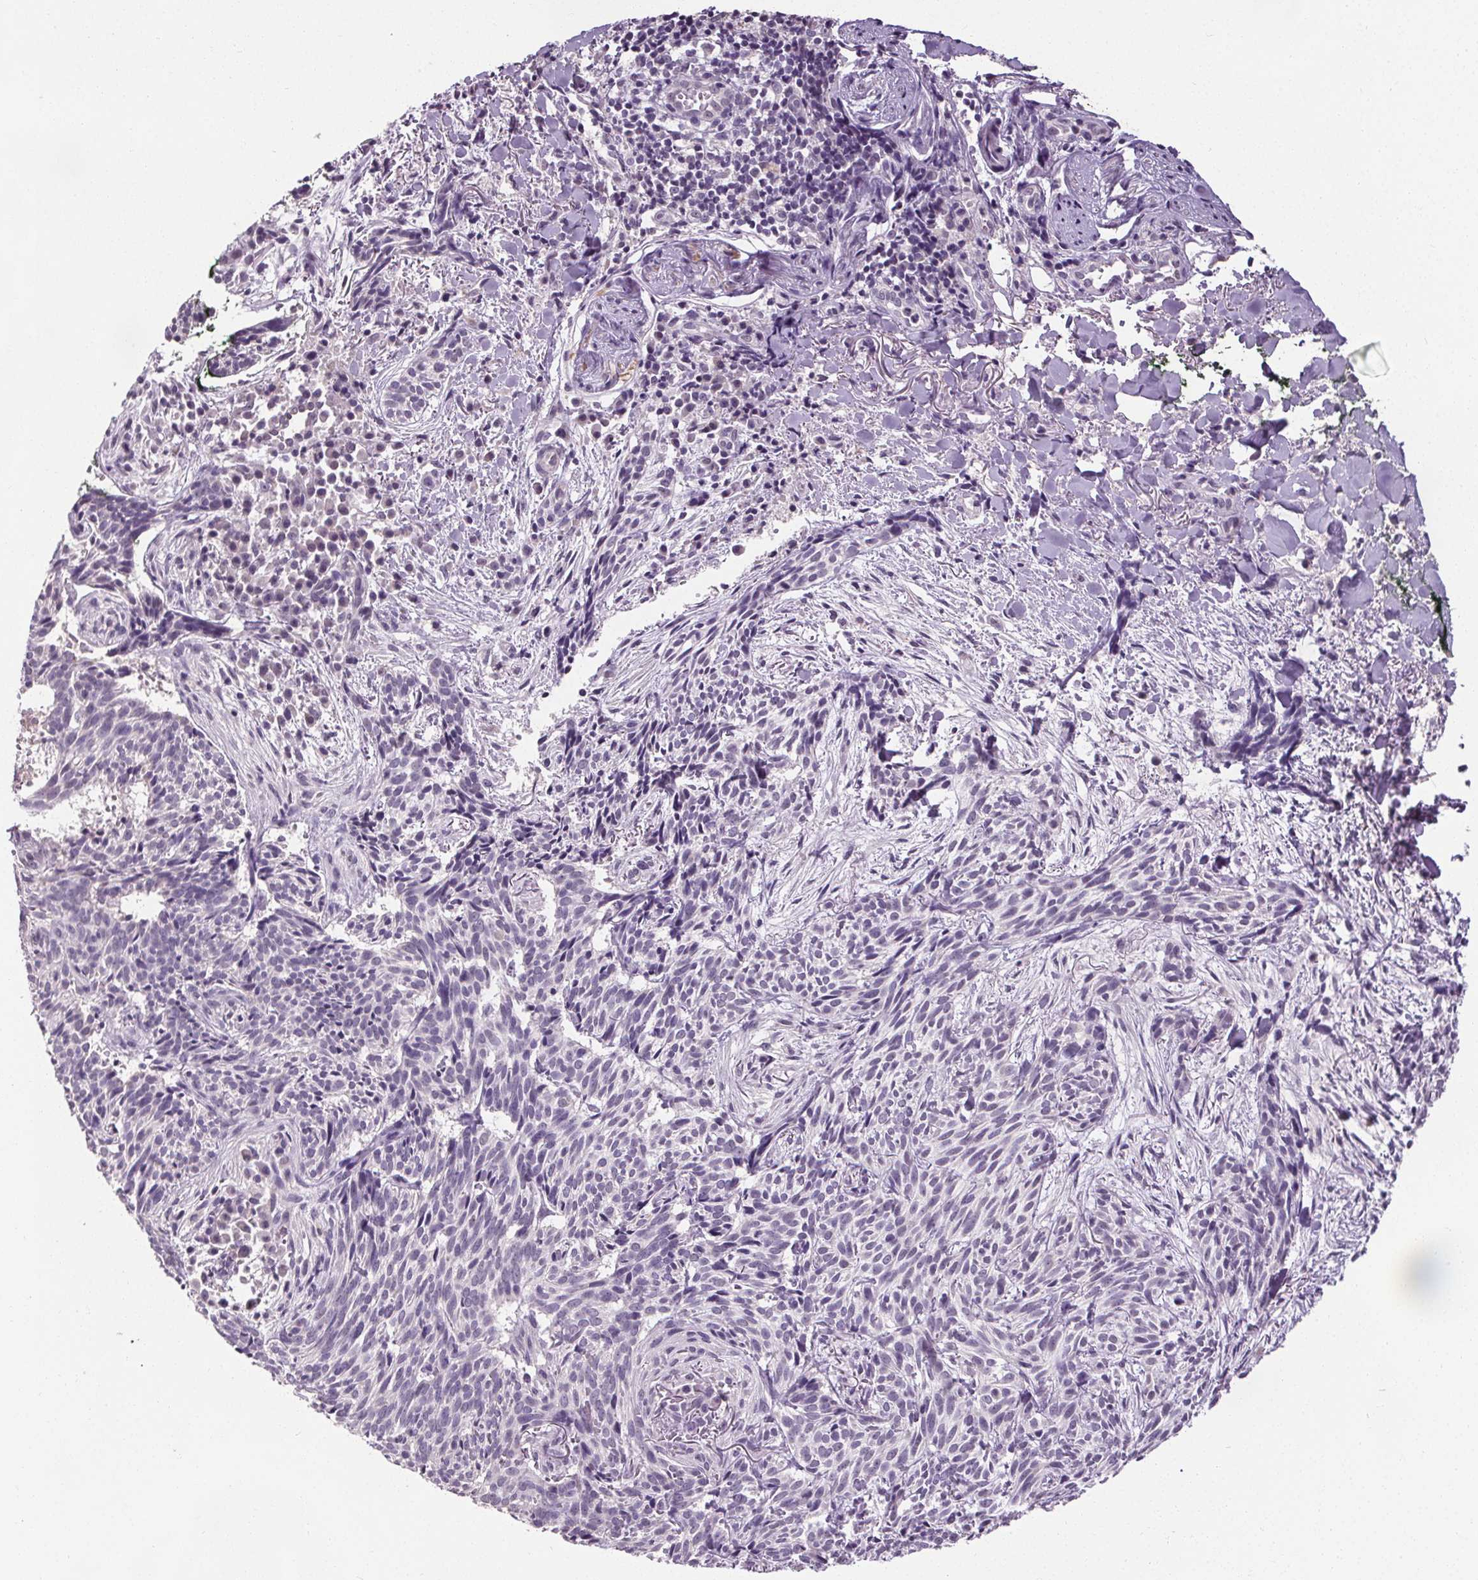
{"staining": {"intensity": "negative", "quantity": "none", "location": "none"}, "tissue": "skin cancer", "cell_type": "Tumor cells", "image_type": "cancer", "snomed": [{"axis": "morphology", "description": "Basal cell carcinoma"}, {"axis": "topography", "description": "Skin"}], "caption": "Tumor cells are negative for brown protein staining in basal cell carcinoma (skin).", "gene": "SLC2A9", "patient": {"sex": "male", "age": 71}}